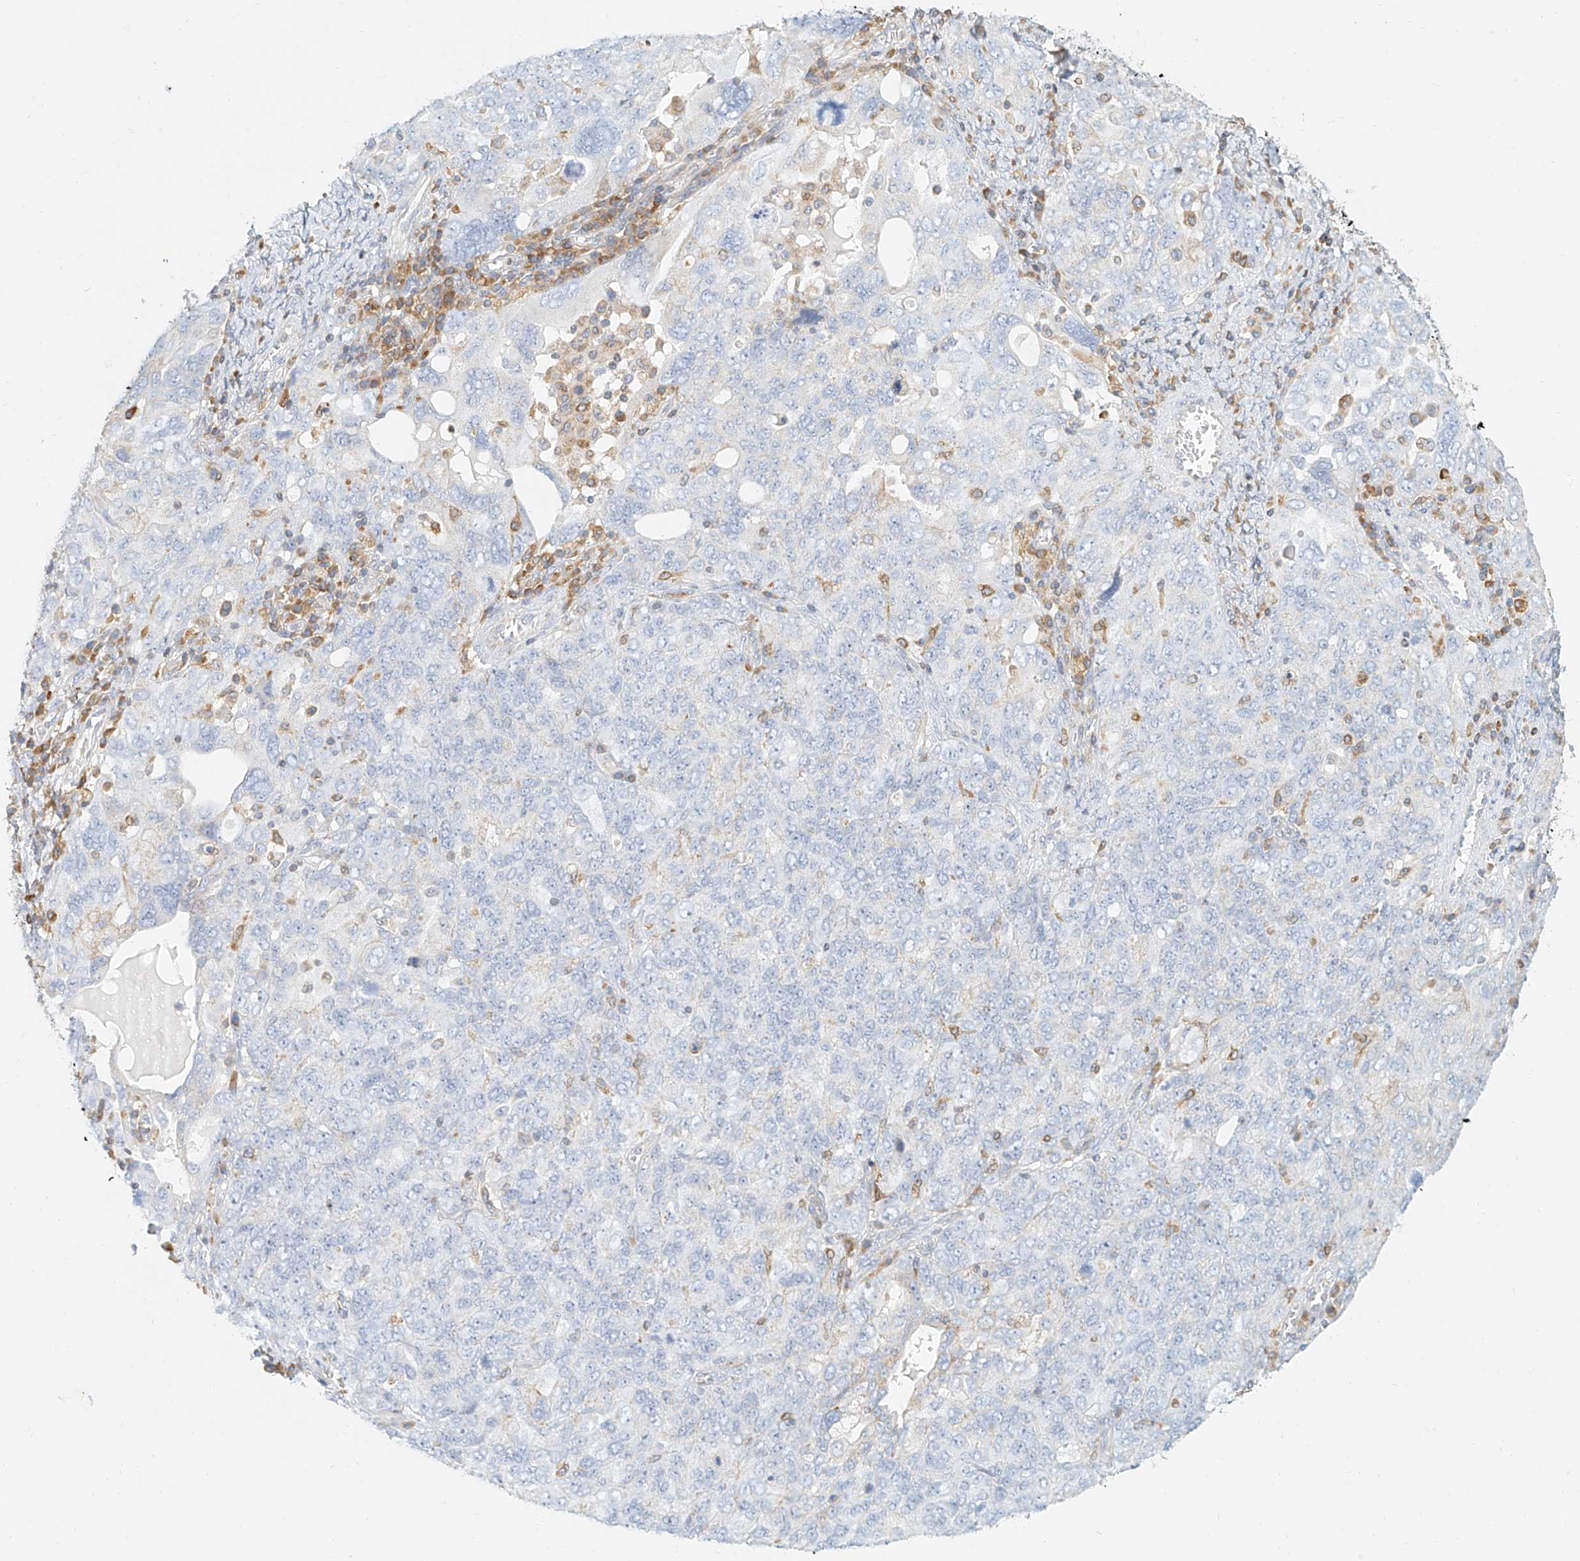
{"staining": {"intensity": "negative", "quantity": "none", "location": "none"}, "tissue": "ovarian cancer", "cell_type": "Tumor cells", "image_type": "cancer", "snomed": [{"axis": "morphology", "description": "Carcinoma, endometroid"}, {"axis": "topography", "description": "Ovary"}], "caption": "Ovarian endometroid carcinoma stained for a protein using immunohistochemistry (IHC) exhibits no staining tumor cells.", "gene": "DHRS7", "patient": {"sex": "female", "age": 62}}